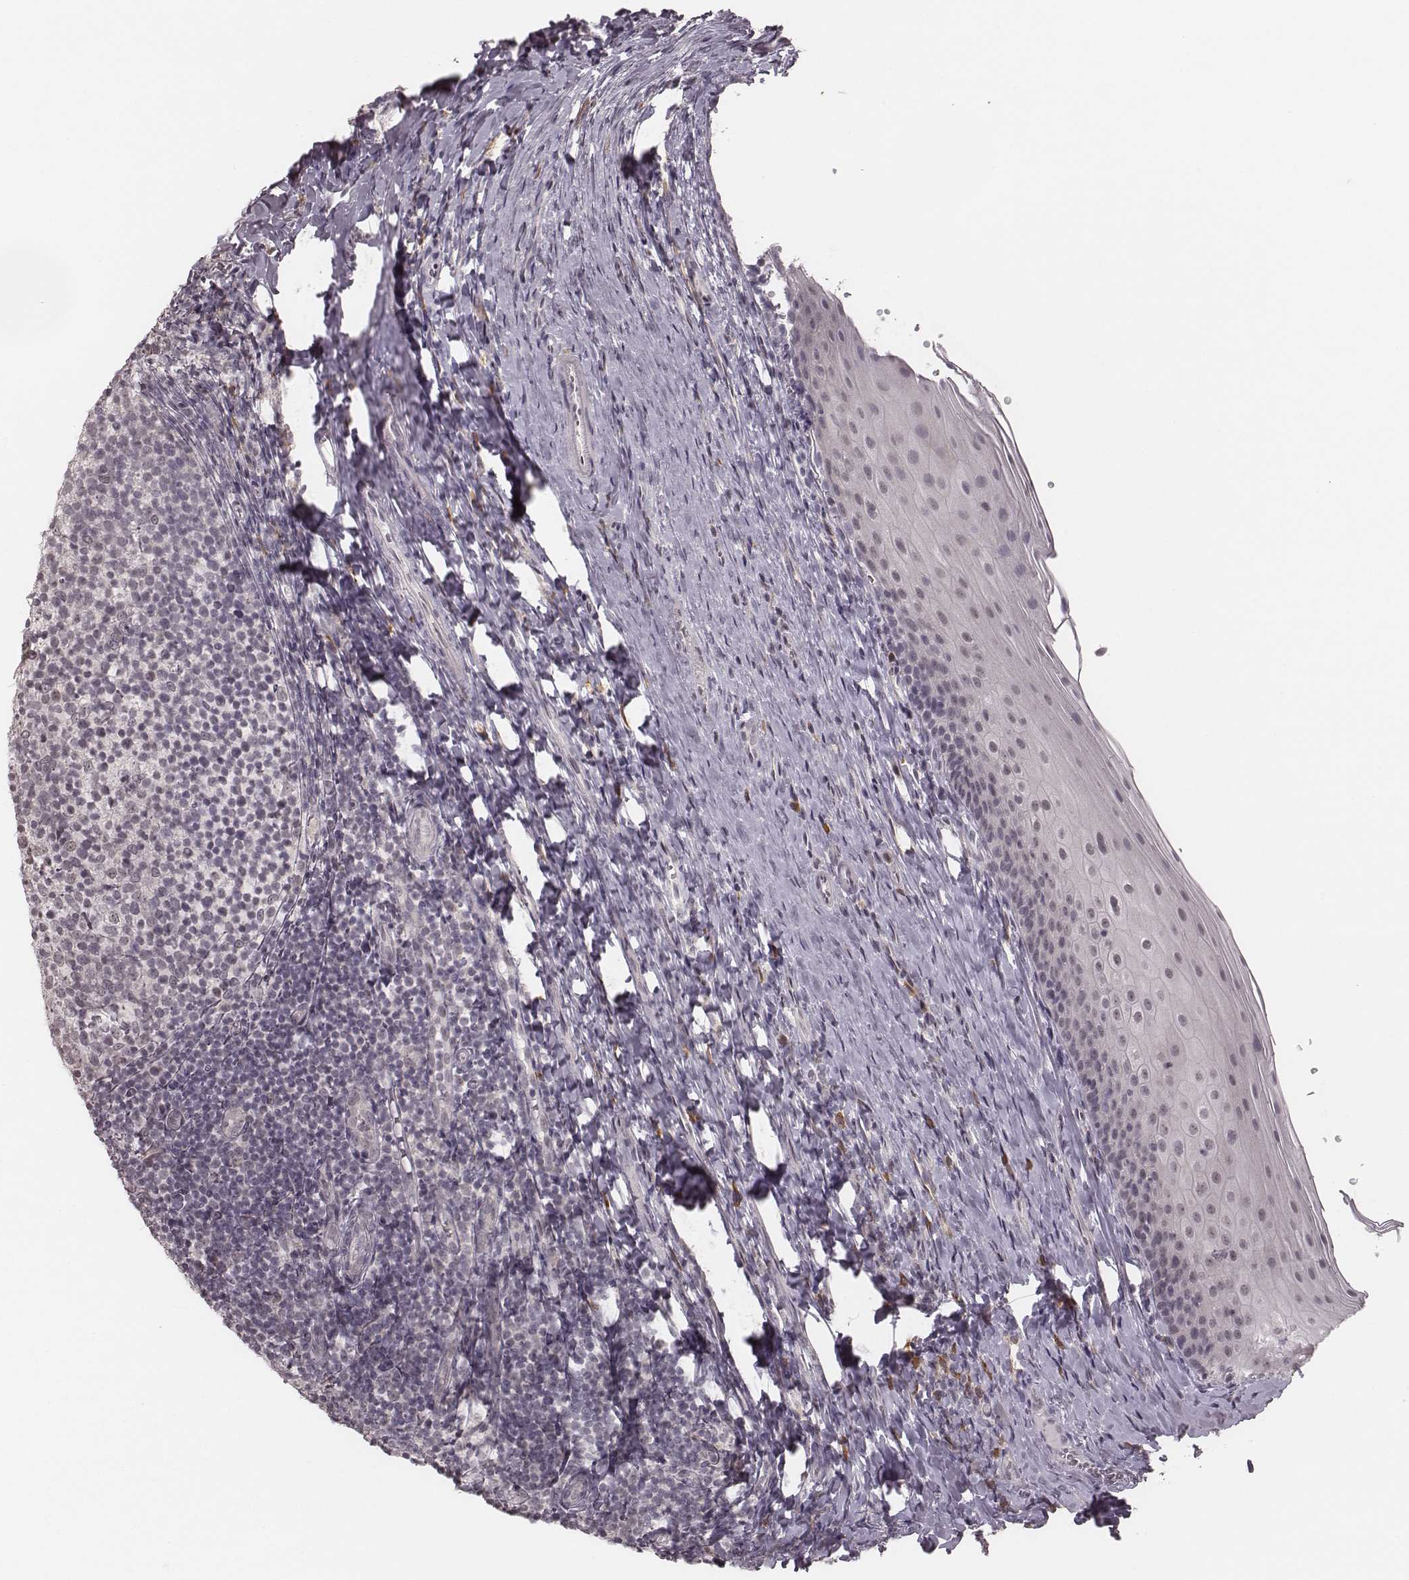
{"staining": {"intensity": "negative", "quantity": "none", "location": "none"}, "tissue": "tonsil", "cell_type": "Germinal center cells", "image_type": "normal", "snomed": [{"axis": "morphology", "description": "Normal tissue, NOS"}, {"axis": "topography", "description": "Tonsil"}], "caption": "This is an IHC image of unremarkable tonsil. There is no positivity in germinal center cells.", "gene": "RPGRIP1", "patient": {"sex": "female", "age": 10}}